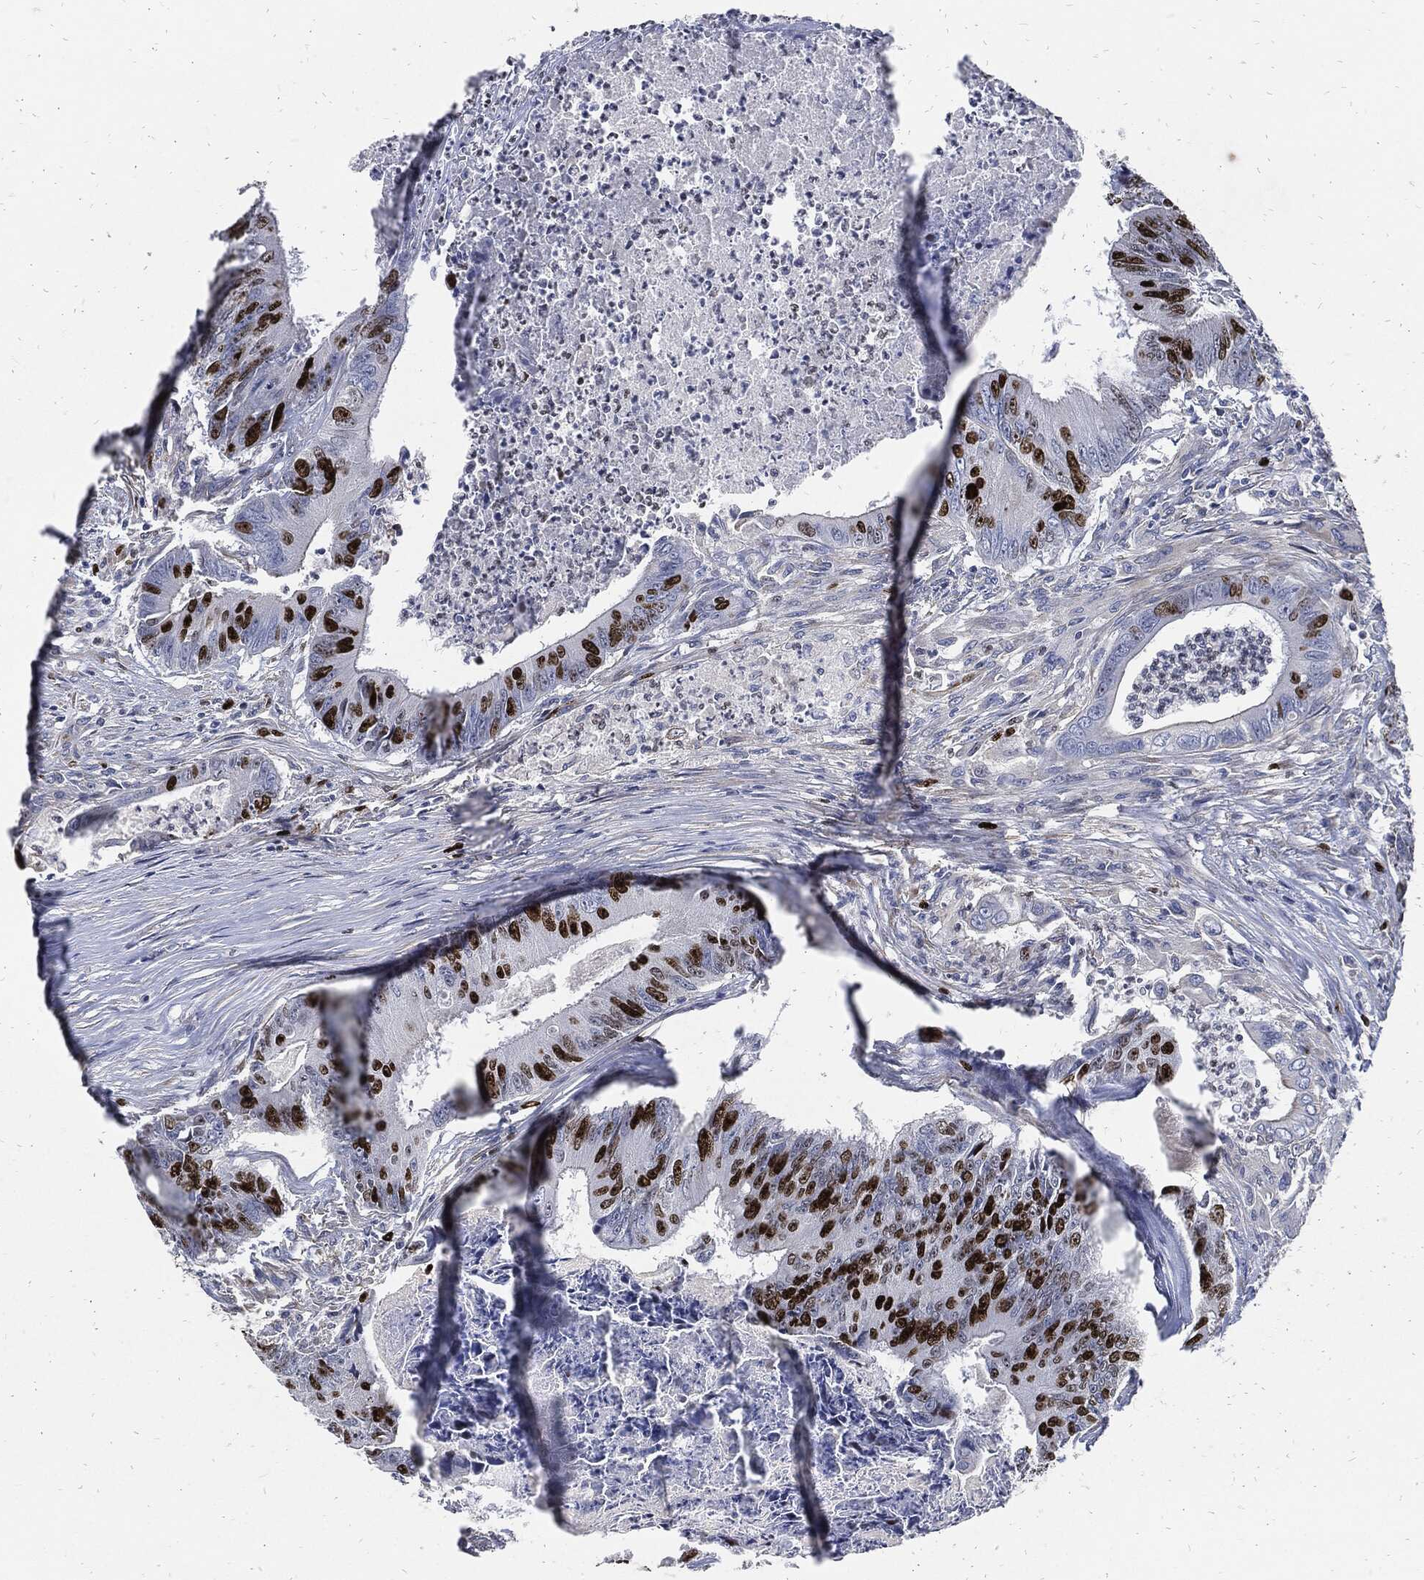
{"staining": {"intensity": "strong", "quantity": "25%-75%", "location": "nuclear"}, "tissue": "colorectal cancer", "cell_type": "Tumor cells", "image_type": "cancer", "snomed": [{"axis": "morphology", "description": "Adenocarcinoma, NOS"}, {"axis": "topography", "description": "Colon"}], "caption": "The histopathology image reveals staining of adenocarcinoma (colorectal), revealing strong nuclear protein staining (brown color) within tumor cells.", "gene": "MKI67", "patient": {"sex": "male", "age": 84}}